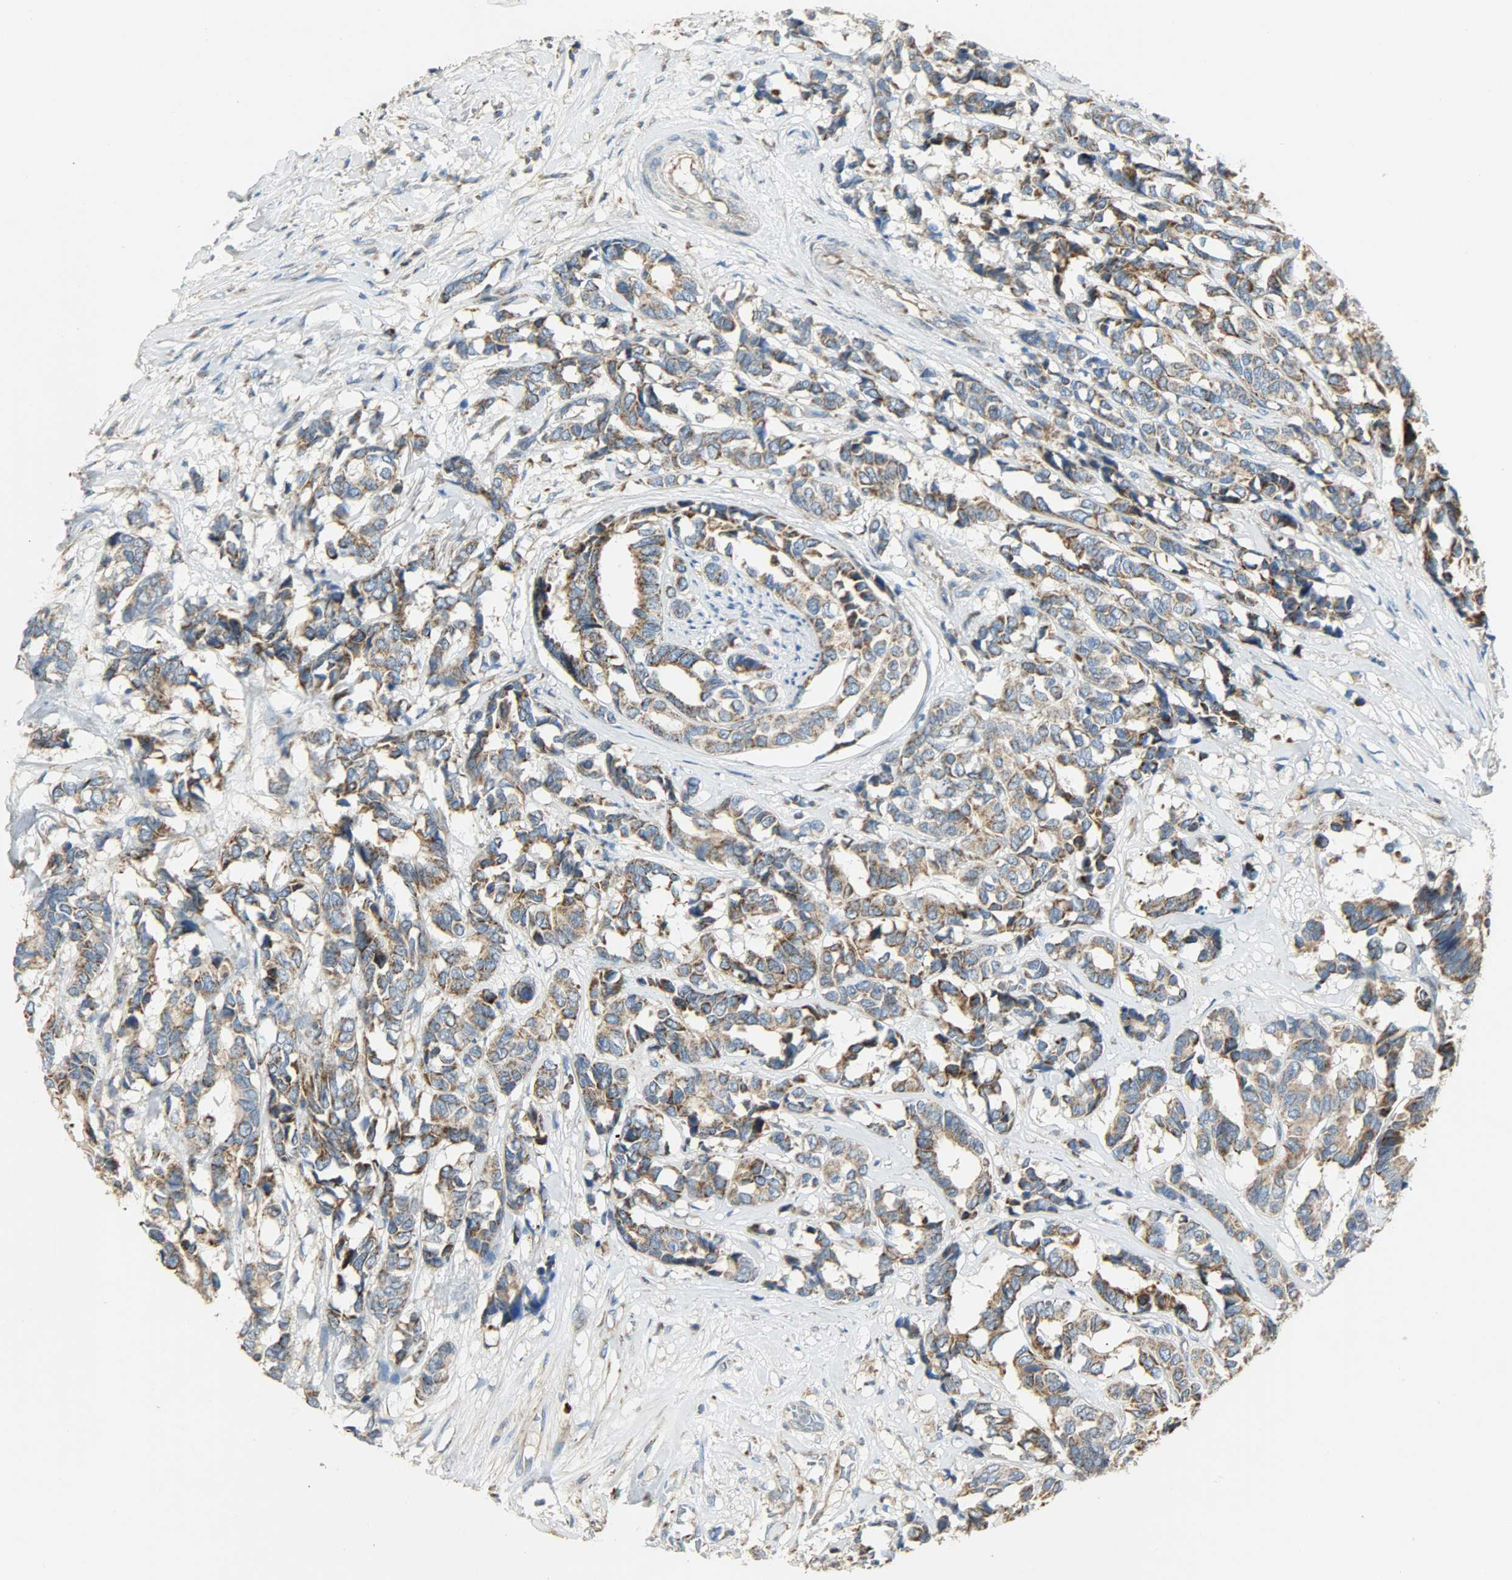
{"staining": {"intensity": "moderate", "quantity": ">75%", "location": "cytoplasmic/membranous"}, "tissue": "breast cancer", "cell_type": "Tumor cells", "image_type": "cancer", "snomed": [{"axis": "morphology", "description": "Duct carcinoma"}, {"axis": "topography", "description": "Breast"}], "caption": "The micrograph exhibits a brown stain indicating the presence of a protein in the cytoplasmic/membranous of tumor cells in breast cancer.", "gene": "NNT", "patient": {"sex": "female", "age": 87}}